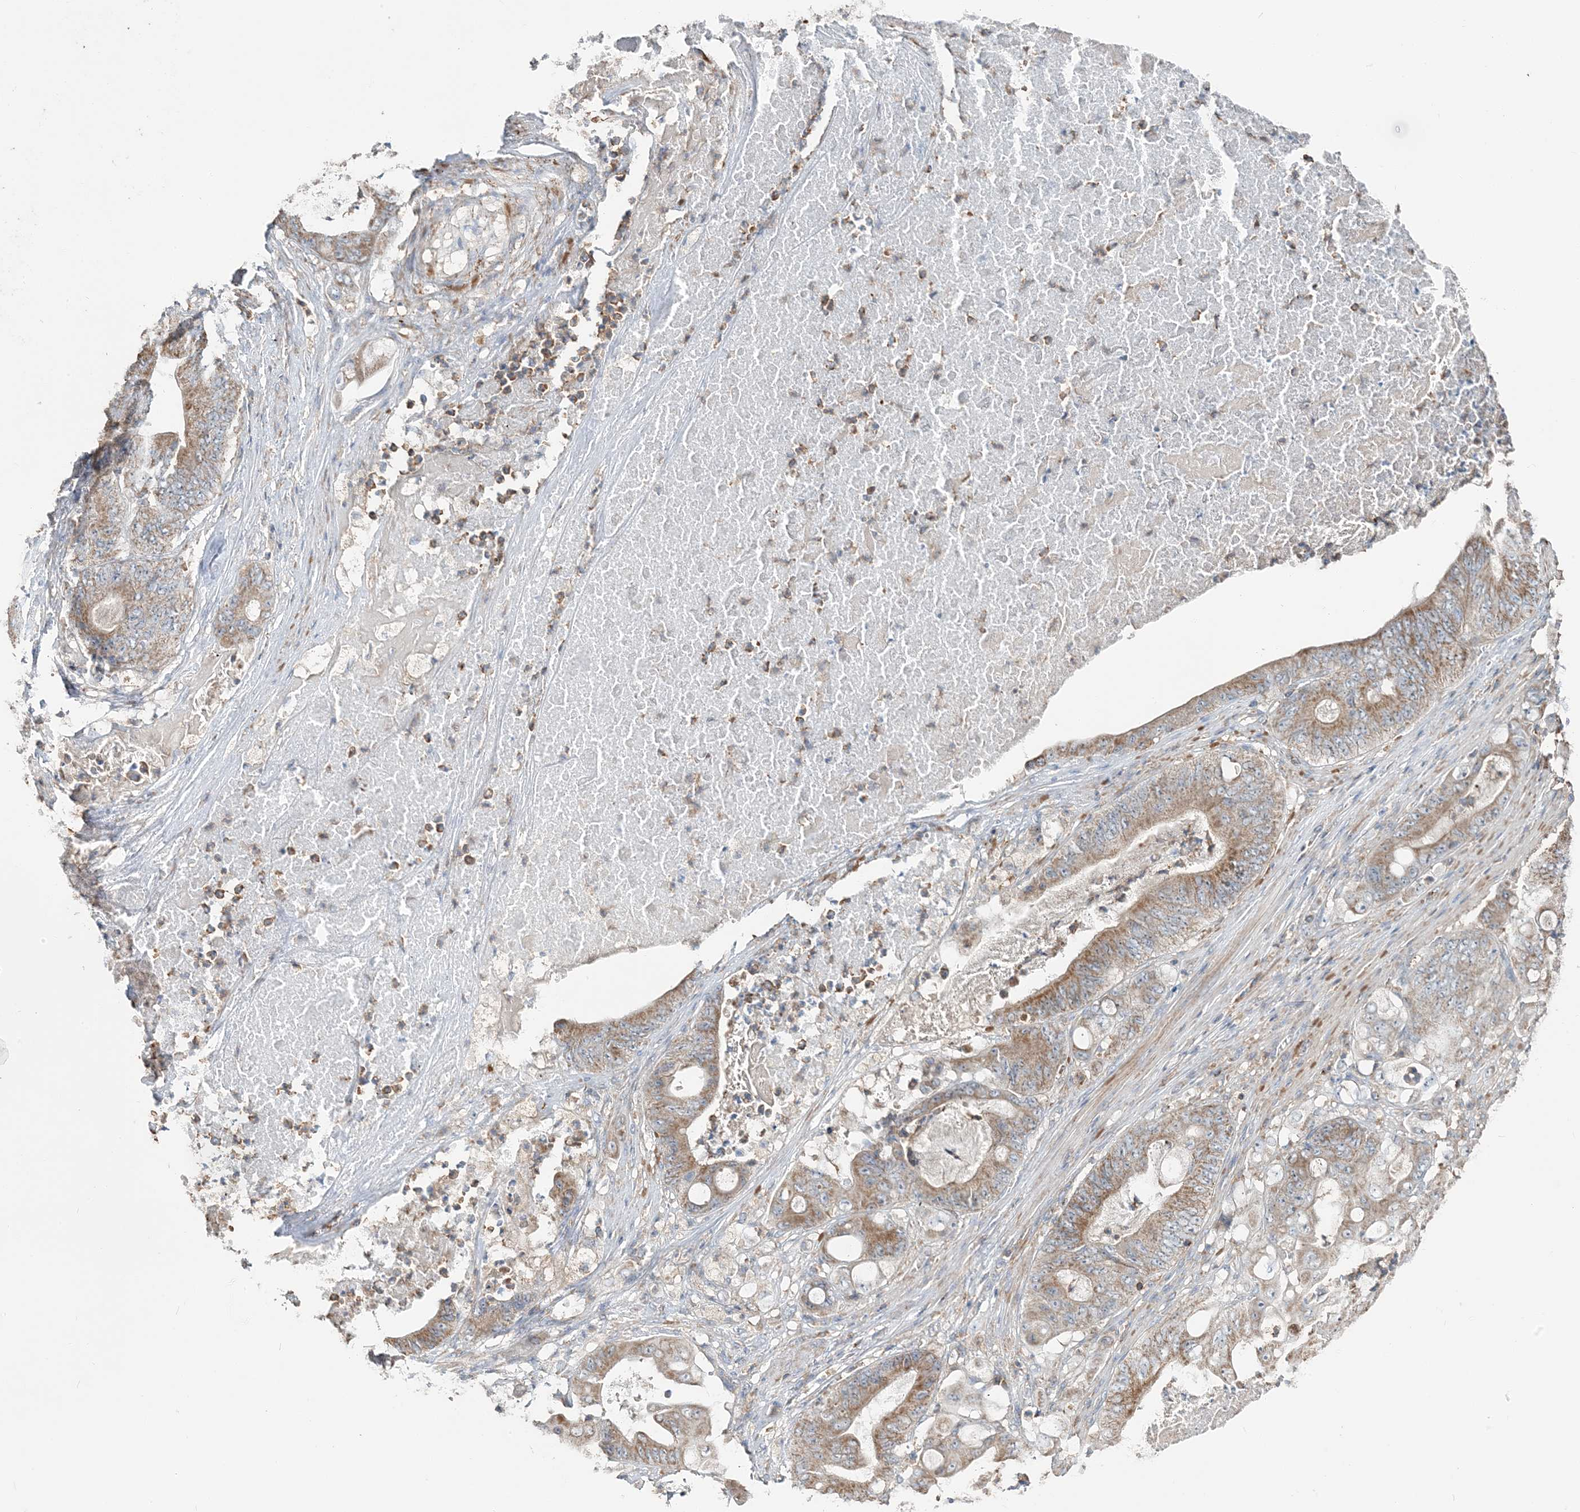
{"staining": {"intensity": "moderate", "quantity": ">75%", "location": "cytoplasmic/membranous"}, "tissue": "stomach cancer", "cell_type": "Tumor cells", "image_type": "cancer", "snomed": [{"axis": "morphology", "description": "Adenocarcinoma, NOS"}, {"axis": "topography", "description": "Stomach"}], "caption": "Human stomach cancer (adenocarcinoma) stained with a brown dye demonstrates moderate cytoplasmic/membranous positive staining in approximately >75% of tumor cells.", "gene": "TMLHE", "patient": {"sex": "female", "age": 73}}